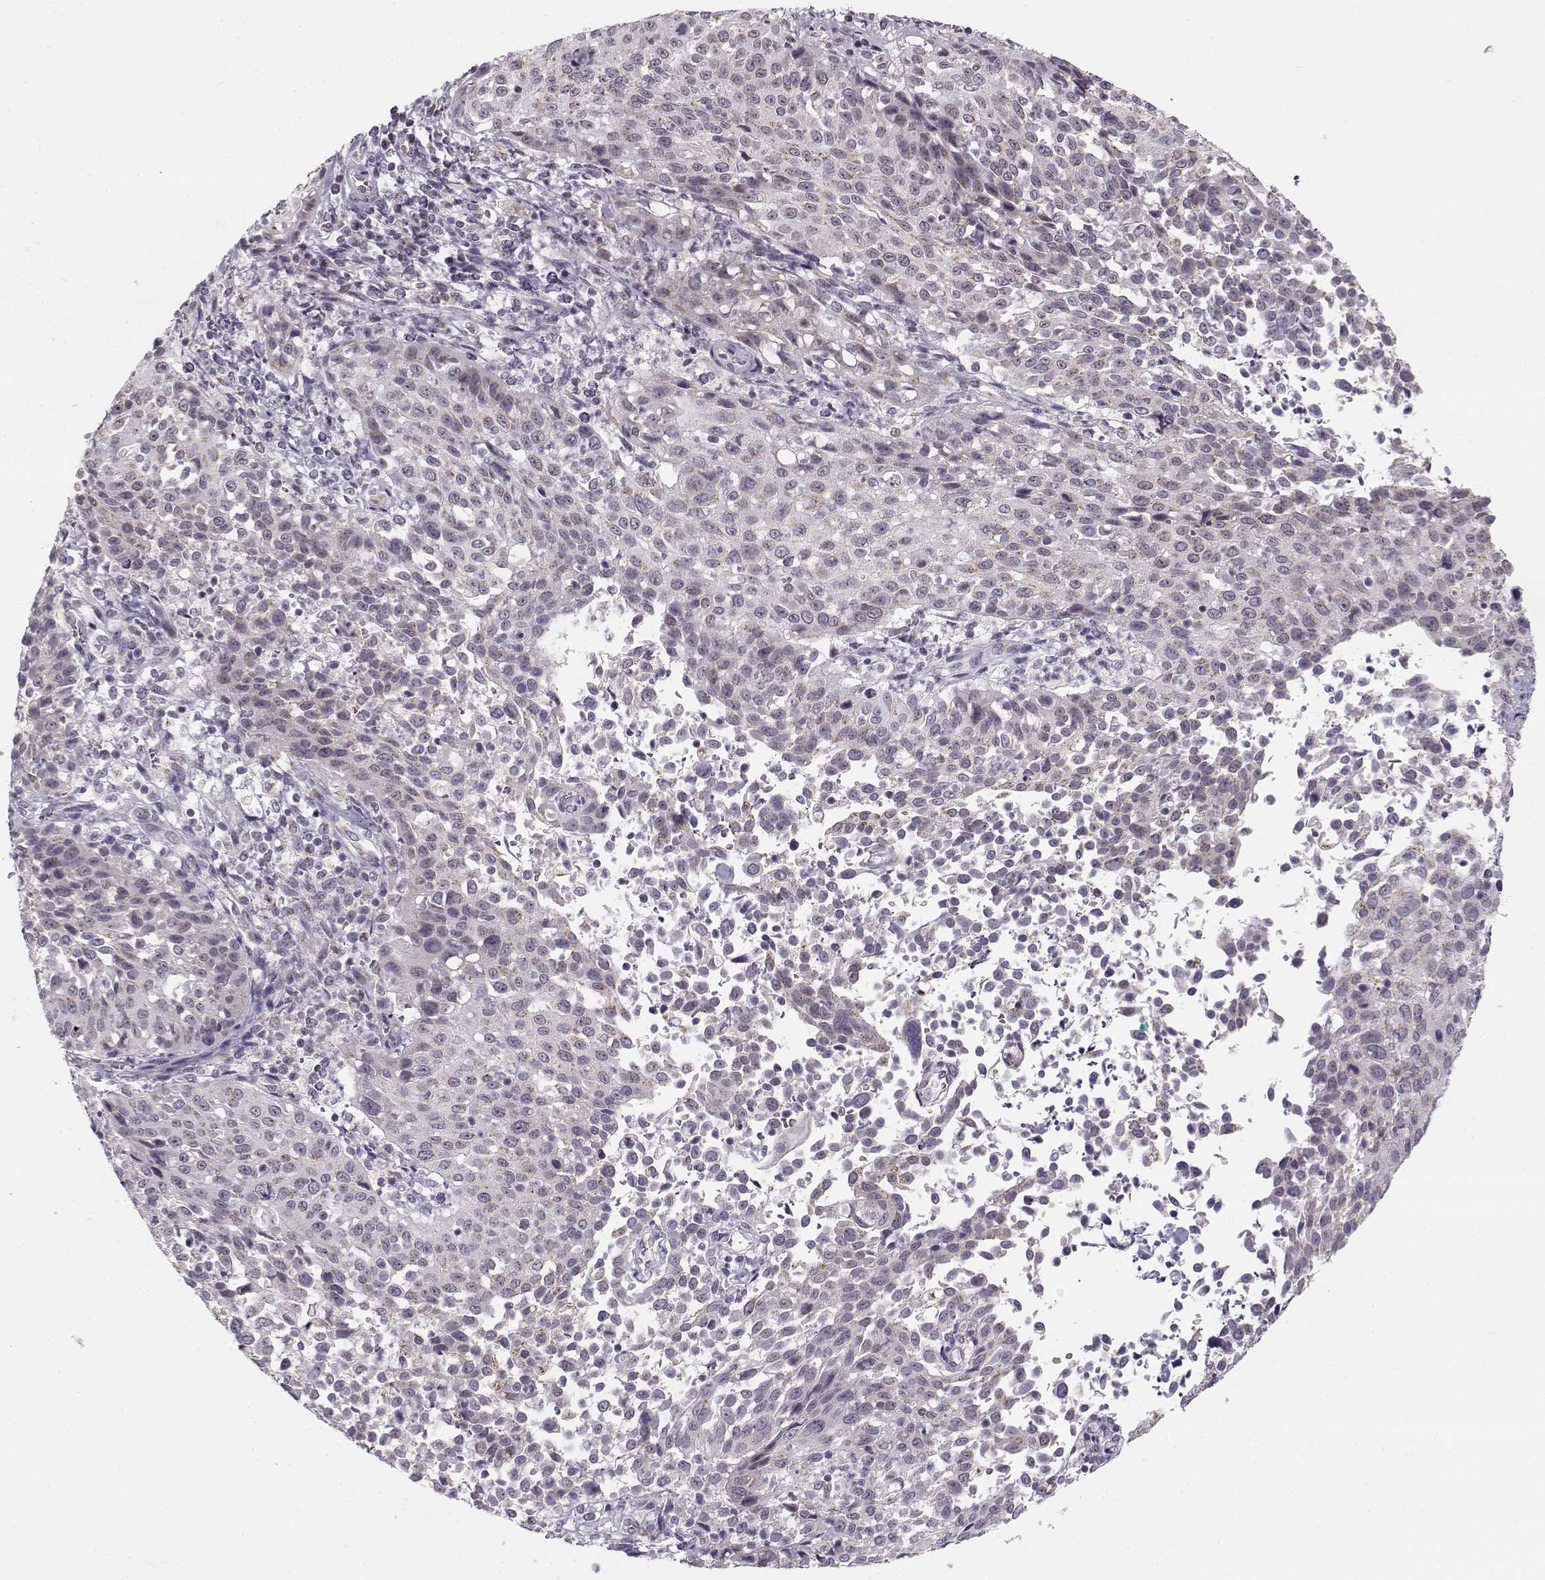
{"staining": {"intensity": "weak", "quantity": "25%-75%", "location": "cytoplasmic/membranous"}, "tissue": "cervical cancer", "cell_type": "Tumor cells", "image_type": "cancer", "snomed": [{"axis": "morphology", "description": "Squamous cell carcinoma, NOS"}, {"axis": "topography", "description": "Cervix"}], "caption": "Protein positivity by immunohistochemistry displays weak cytoplasmic/membranous expression in approximately 25%-75% of tumor cells in cervical cancer (squamous cell carcinoma).", "gene": "SLC4A5", "patient": {"sex": "female", "age": 26}}